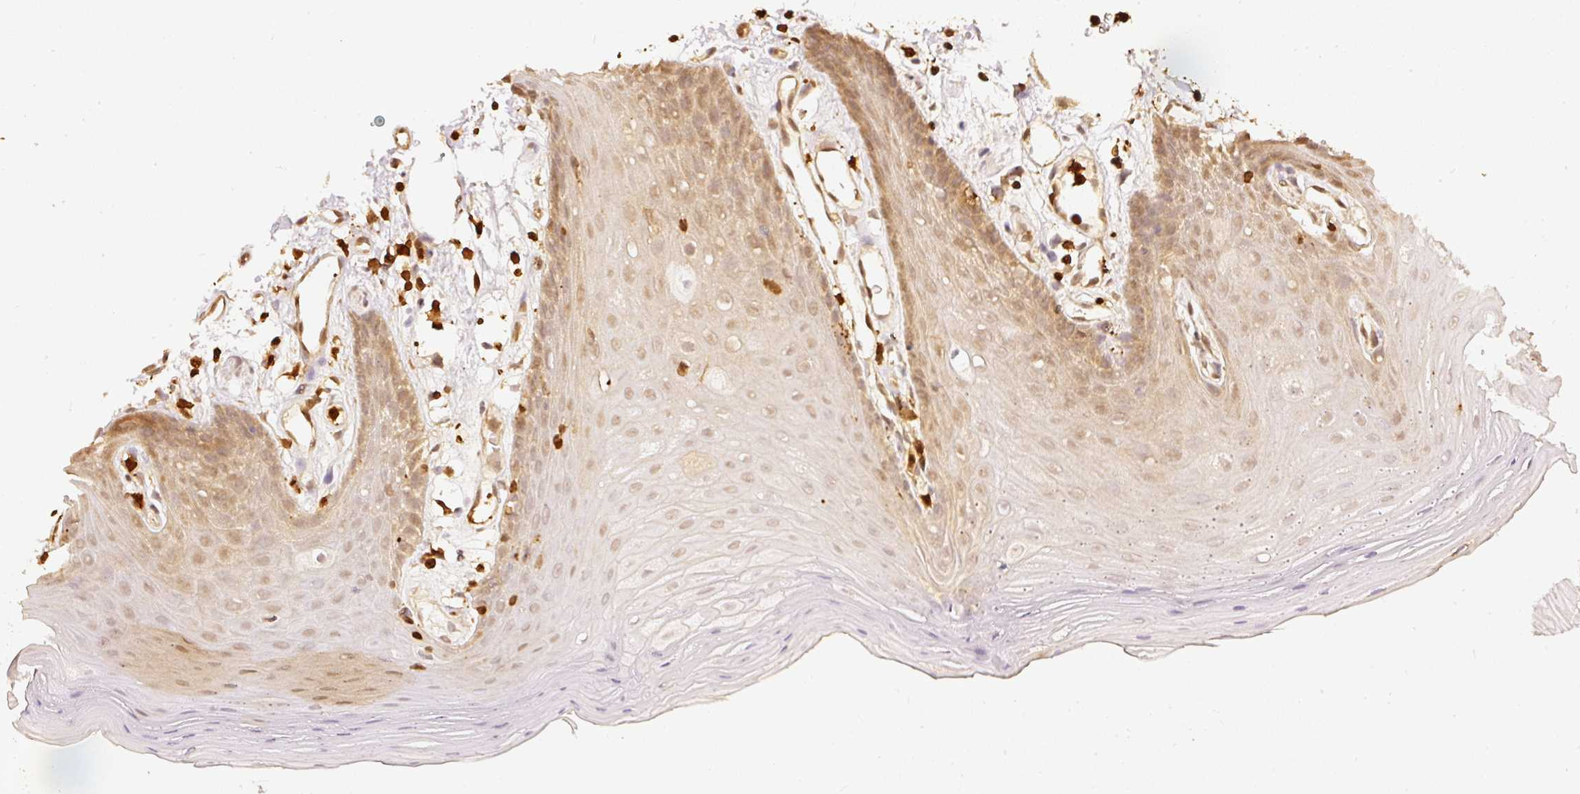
{"staining": {"intensity": "moderate", "quantity": "25%-75%", "location": "cytoplasmic/membranous,nuclear"}, "tissue": "oral mucosa", "cell_type": "Squamous epithelial cells", "image_type": "normal", "snomed": [{"axis": "morphology", "description": "Normal tissue, NOS"}, {"axis": "topography", "description": "Oral tissue"}, {"axis": "topography", "description": "Tounge, NOS"}], "caption": "Immunohistochemistry image of unremarkable oral mucosa: human oral mucosa stained using IHC demonstrates medium levels of moderate protein expression localized specifically in the cytoplasmic/membranous,nuclear of squamous epithelial cells, appearing as a cytoplasmic/membranous,nuclear brown color.", "gene": "PFN1", "patient": {"sex": "female", "age": 59}}